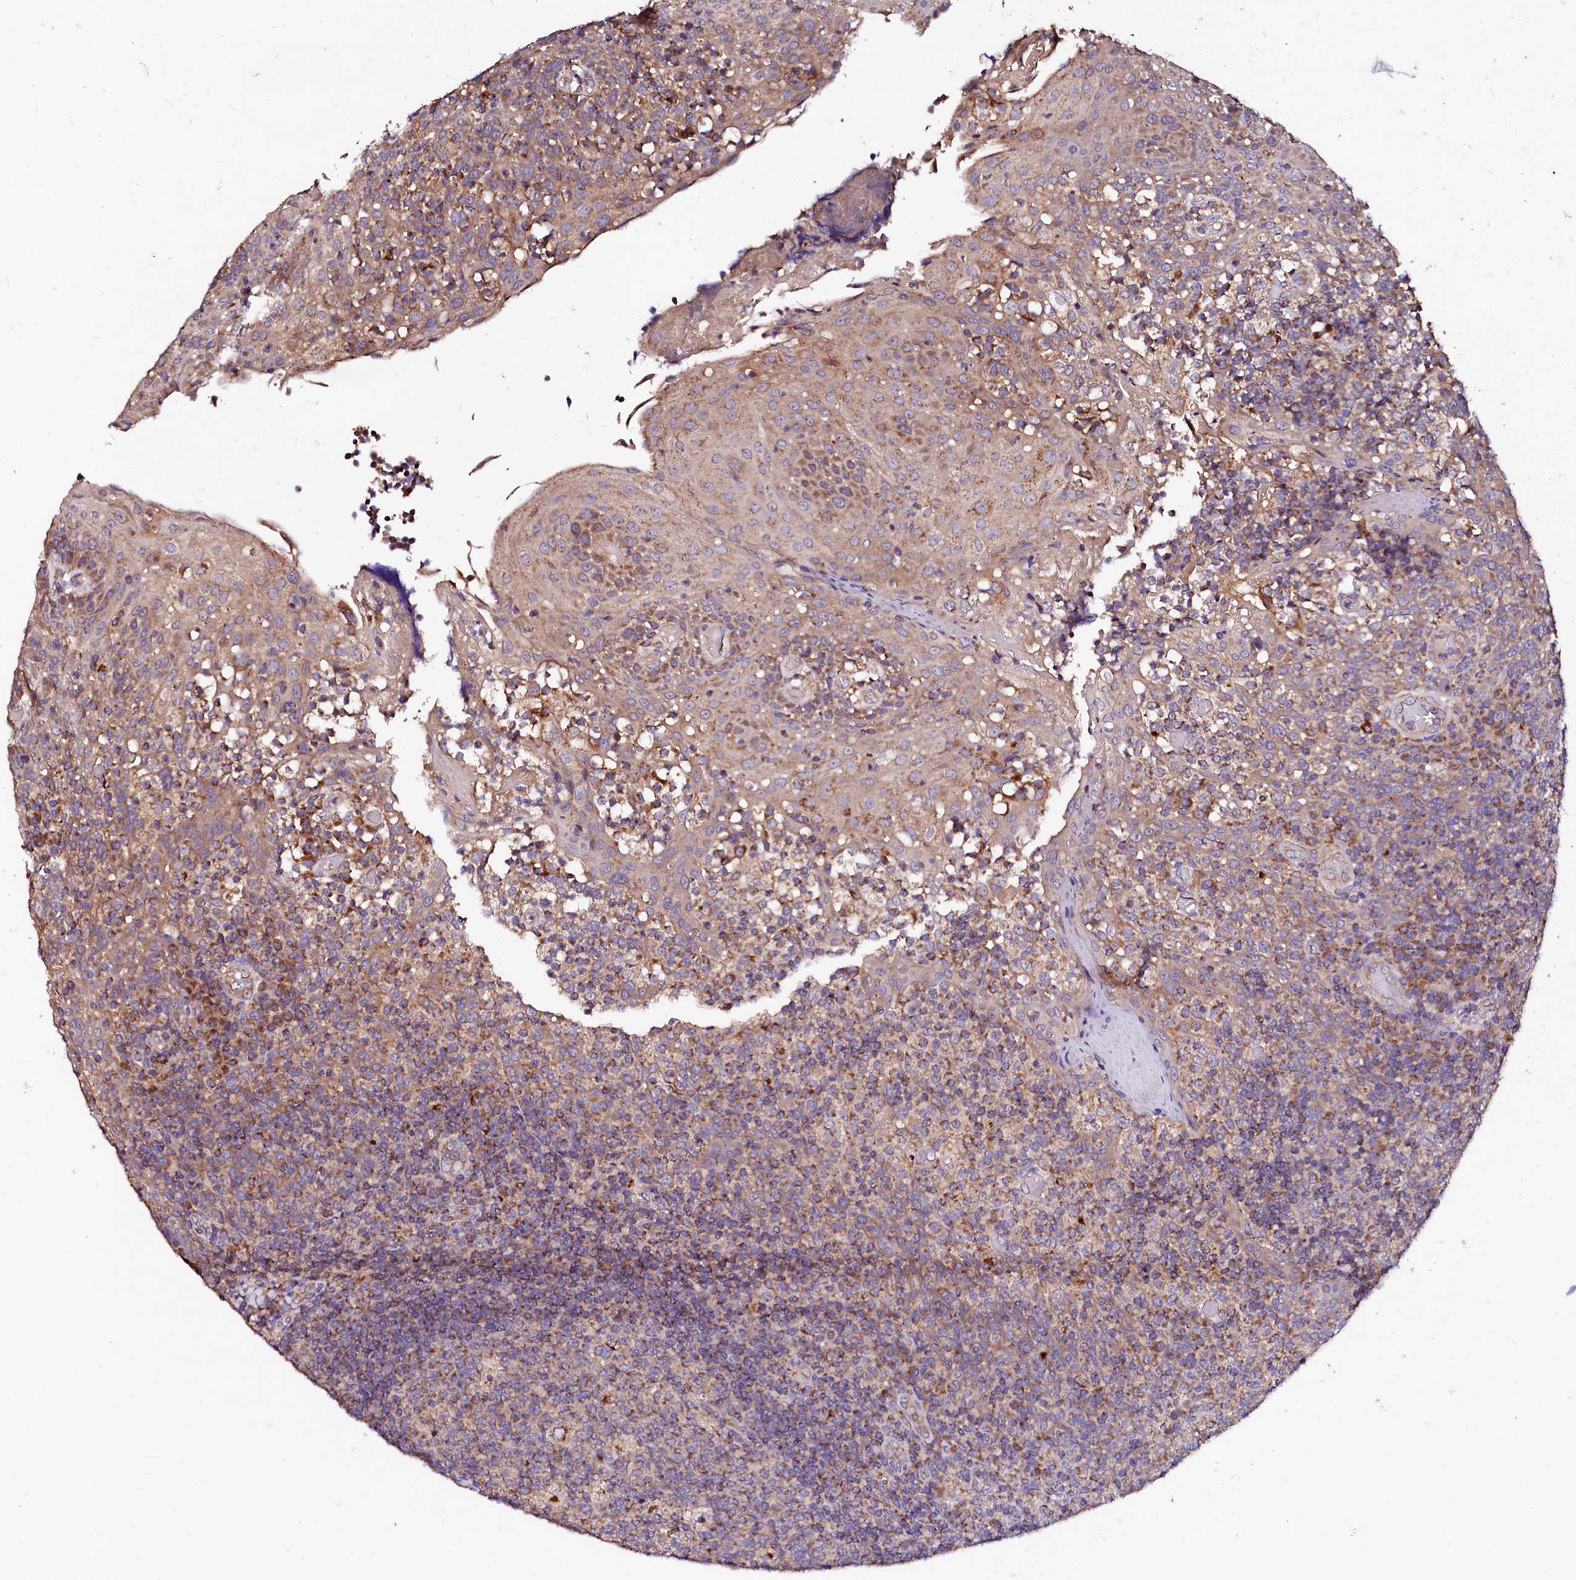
{"staining": {"intensity": "moderate", "quantity": ">75%", "location": "cytoplasmic/membranous"}, "tissue": "tonsil", "cell_type": "Germinal center cells", "image_type": "normal", "snomed": [{"axis": "morphology", "description": "Normal tissue, NOS"}, {"axis": "topography", "description": "Tonsil"}], "caption": "Germinal center cells reveal medium levels of moderate cytoplasmic/membranous staining in approximately >75% of cells in unremarkable tonsil.", "gene": "ST3GAL1", "patient": {"sex": "female", "age": 19}}